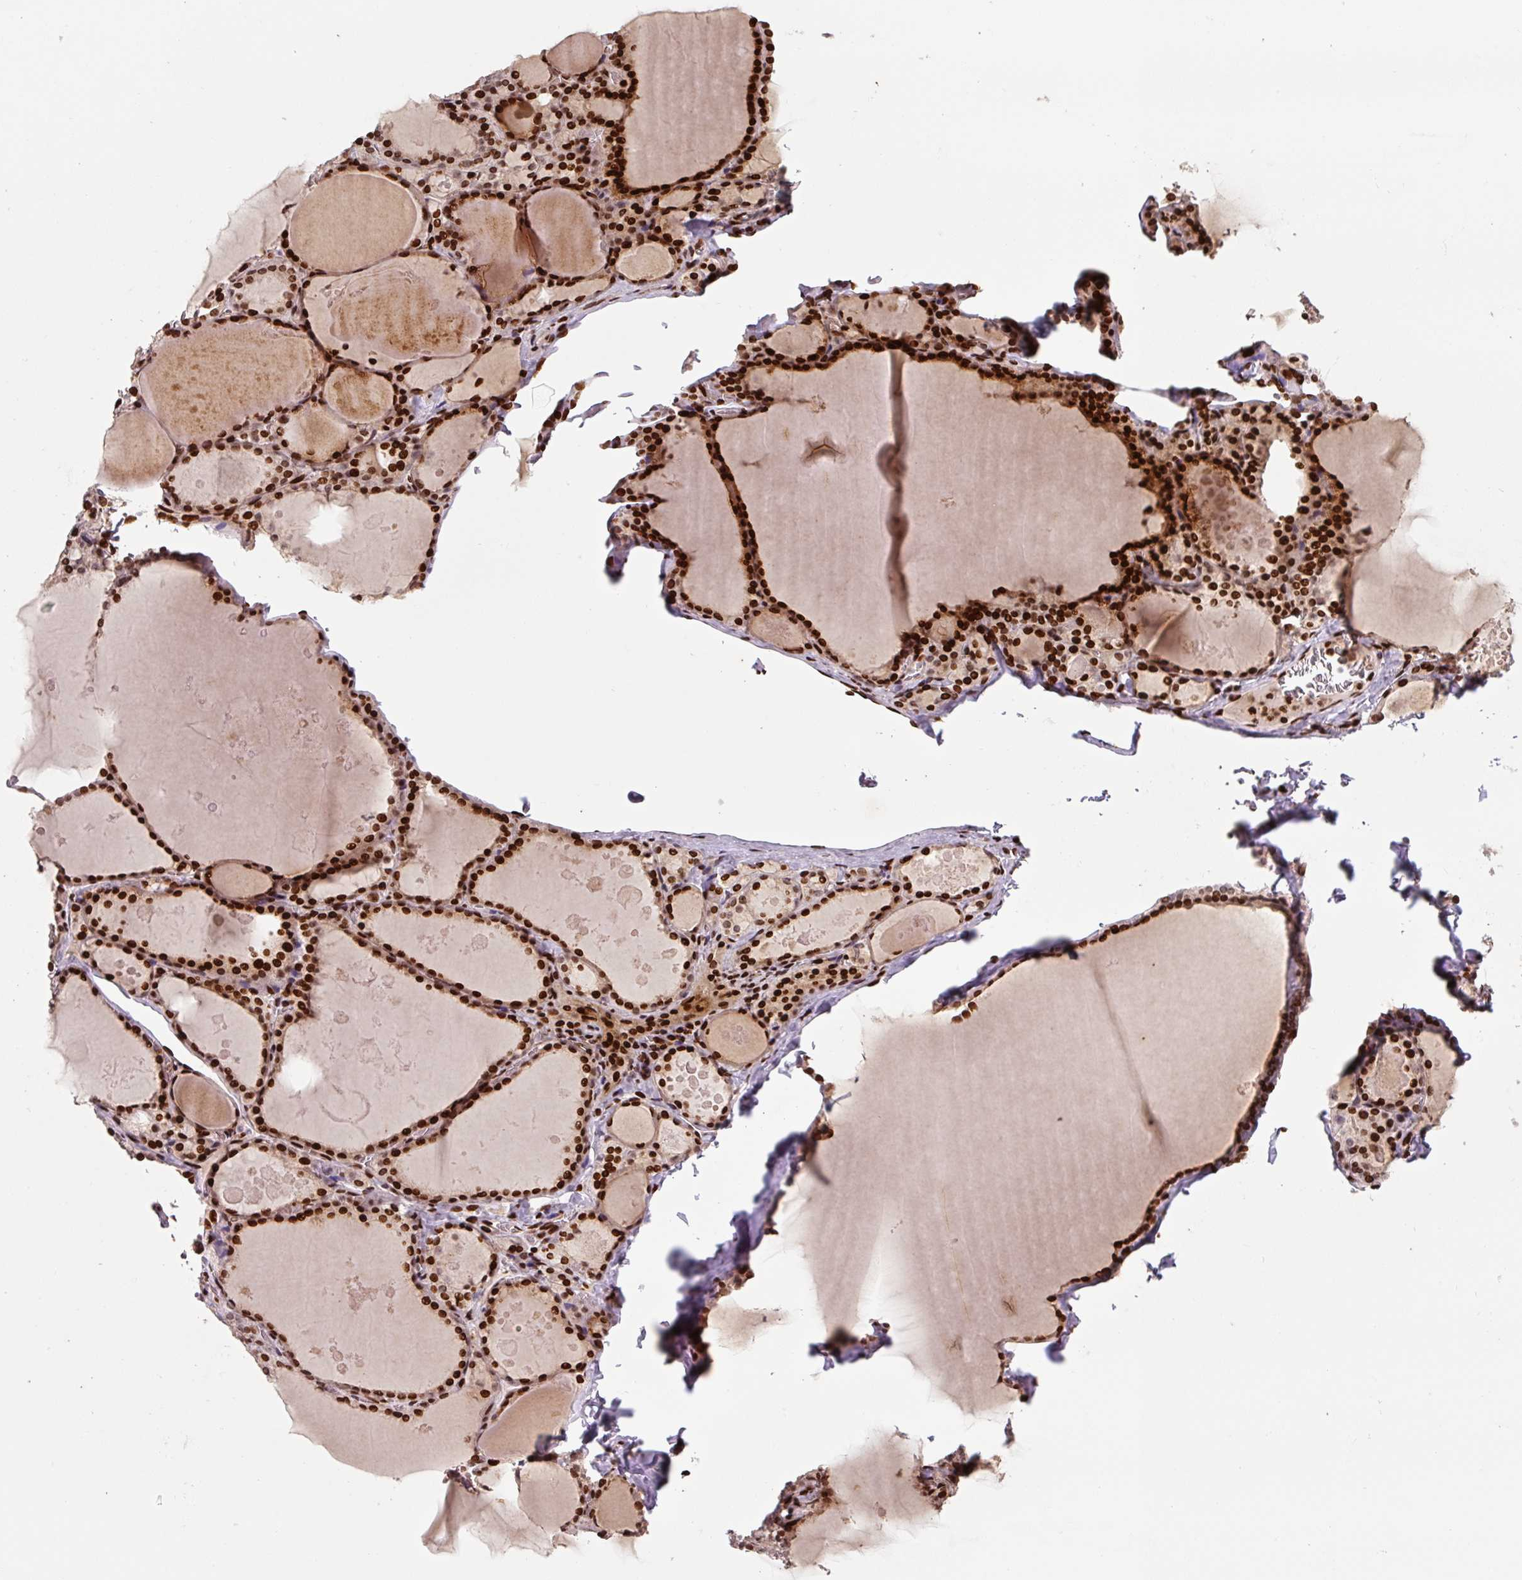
{"staining": {"intensity": "strong", "quantity": ">75%", "location": "nuclear"}, "tissue": "thyroid gland", "cell_type": "Glandular cells", "image_type": "normal", "snomed": [{"axis": "morphology", "description": "Normal tissue, NOS"}, {"axis": "topography", "description": "Thyroid gland"}], "caption": "Protein expression analysis of benign thyroid gland shows strong nuclear expression in about >75% of glandular cells. The staining was performed using DAB (3,3'-diaminobenzidine), with brown indicating positive protein expression. Nuclei are stained blue with hematoxylin.", "gene": "PYDC2", "patient": {"sex": "male", "age": 56}}